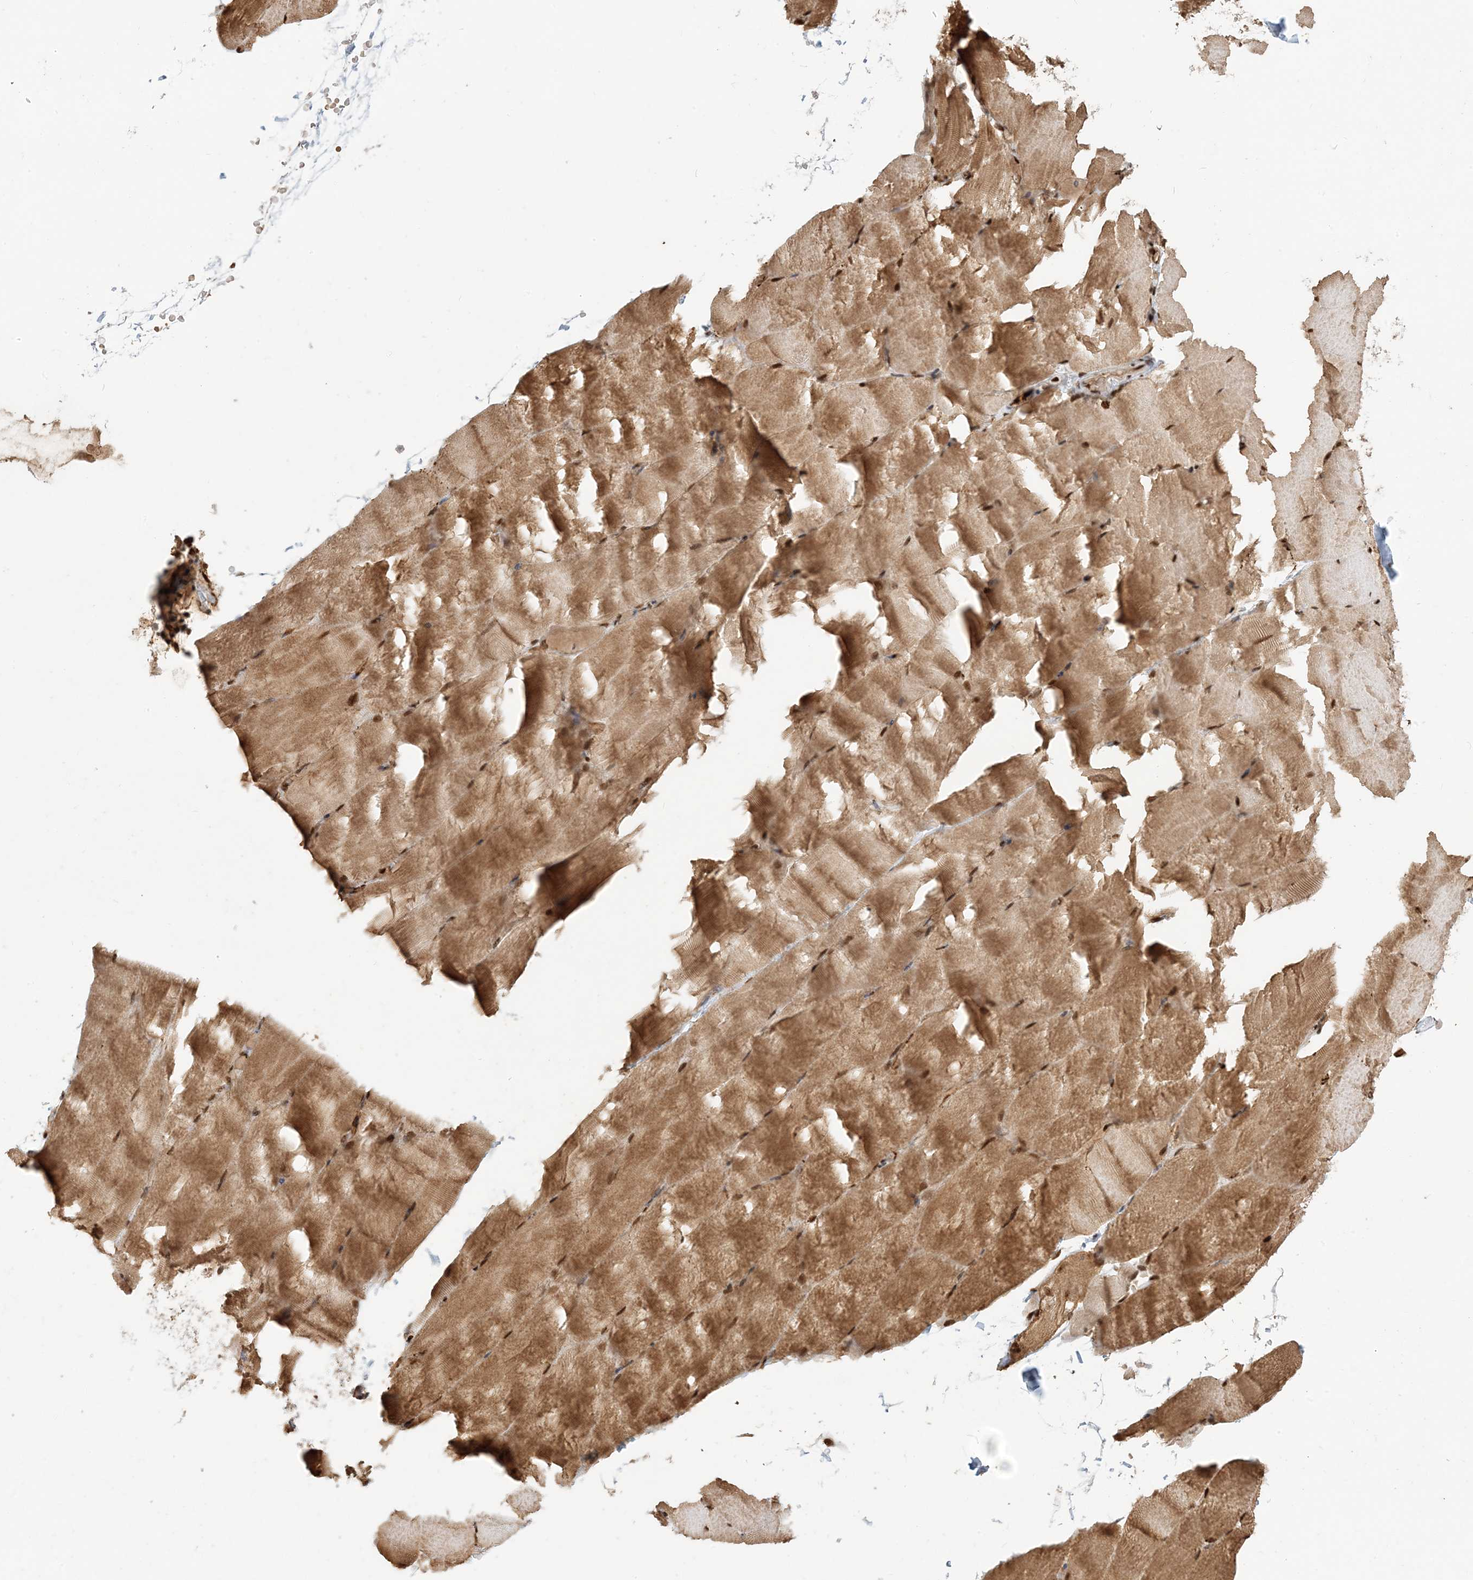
{"staining": {"intensity": "moderate", "quantity": ">75%", "location": "cytoplasmic/membranous,nuclear"}, "tissue": "skeletal muscle", "cell_type": "Myocytes", "image_type": "normal", "snomed": [{"axis": "morphology", "description": "Normal tissue, NOS"}, {"axis": "topography", "description": "Skeletal muscle"}, {"axis": "topography", "description": "Parathyroid gland"}], "caption": "High-magnification brightfield microscopy of normal skeletal muscle stained with DAB (brown) and counterstained with hematoxylin (blue). myocytes exhibit moderate cytoplasmic/membranous,nuclear expression is present in approximately>75% of cells. (Stains: DAB in brown, nuclei in blue, Microscopy: brightfield microscopy at high magnification).", "gene": "CKS1B", "patient": {"sex": "female", "age": 37}}